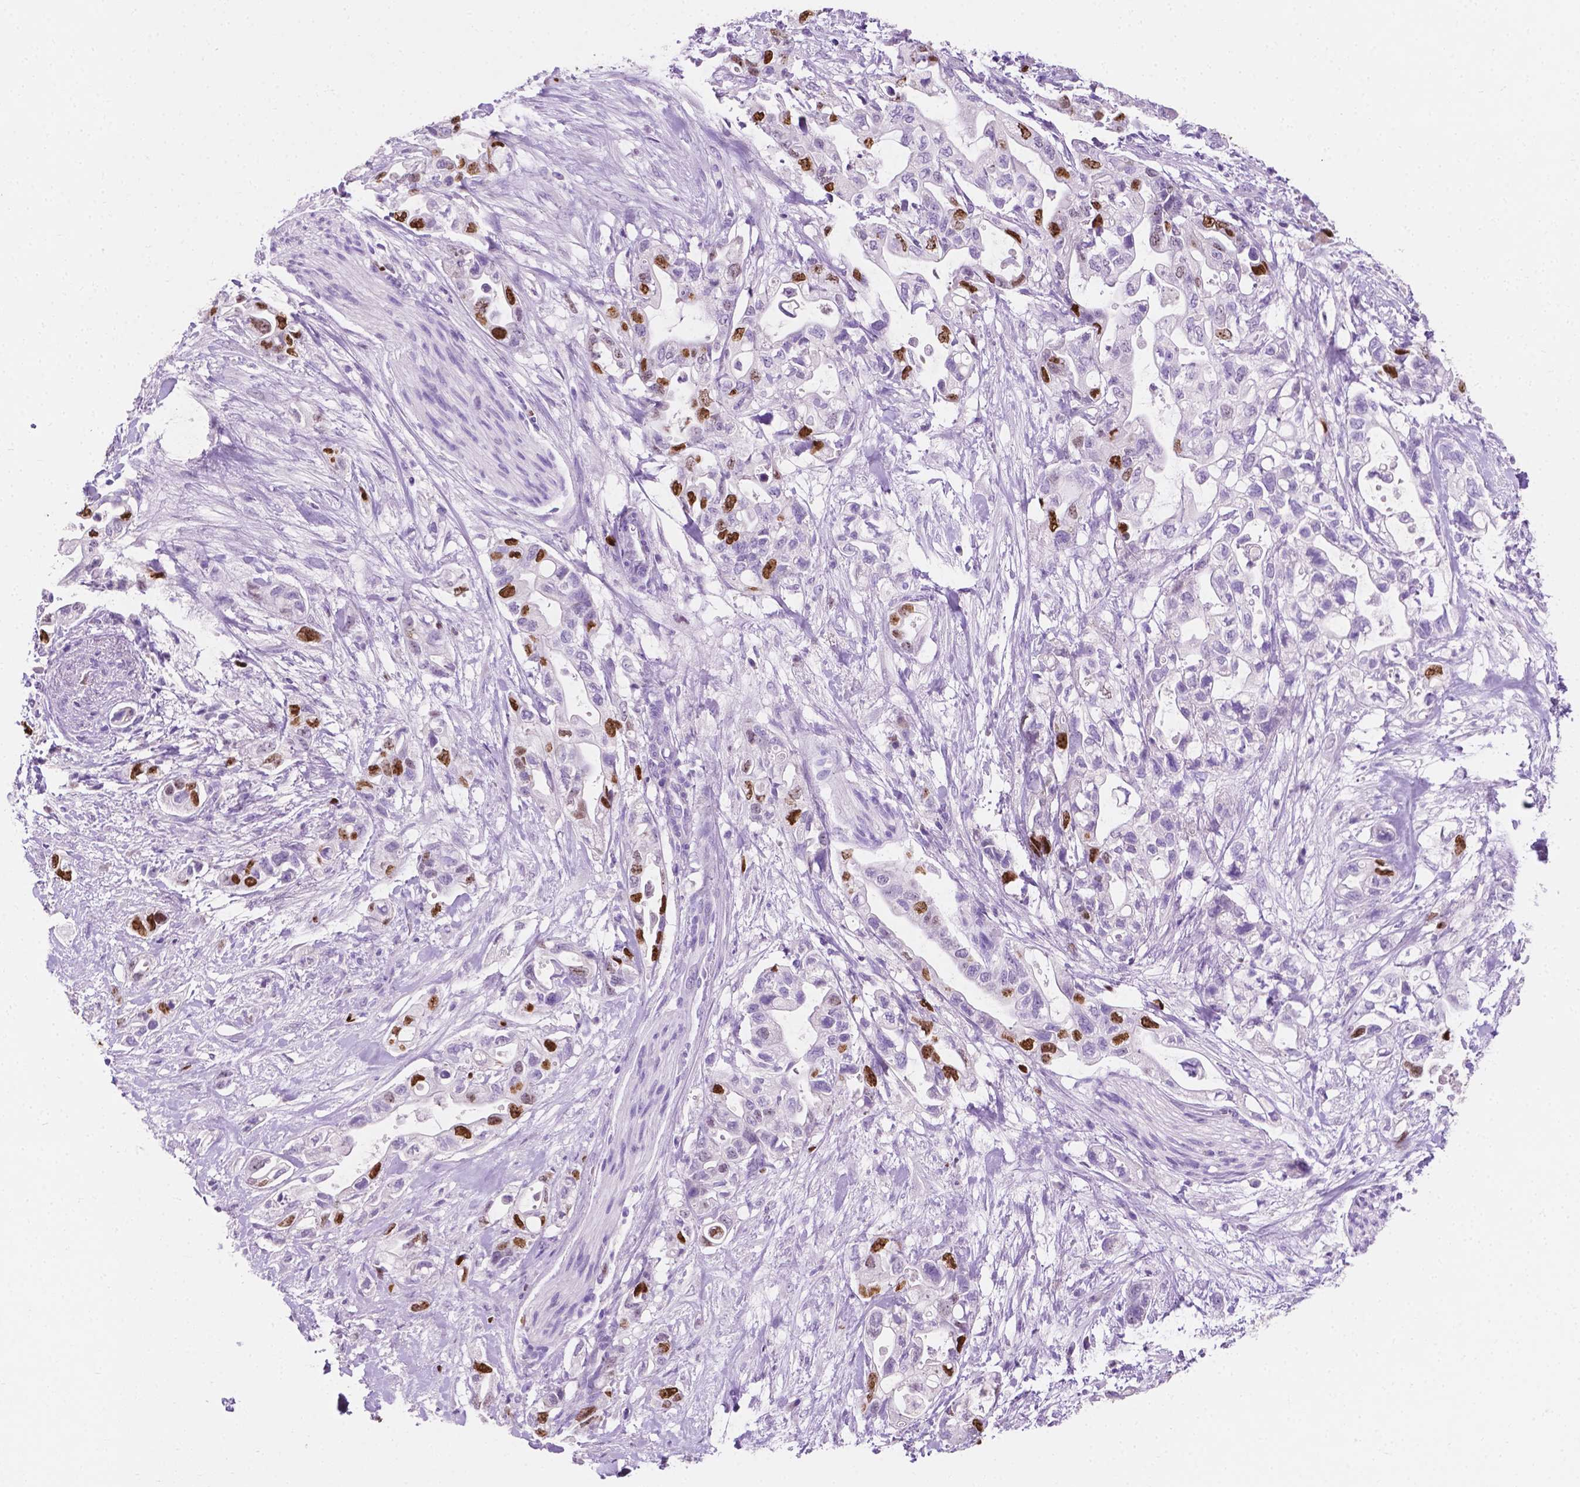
{"staining": {"intensity": "moderate", "quantity": "25%-75%", "location": "nuclear"}, "tissue": "pancreatic cancer", "cell_type": "Tumor cells", "image_type": "cancer", "snomed": [{"axis": "morphology", "description": "Adenocarcinoma, NOS"}, {"axis": "topography", "description": "Pancreas"}], "caption": "Approximately 25%-75% of tumor cells in adenocarcinoma (pancreatic) show moderate nuclear protein positivity as visualized by brown immunohistochemical staining.", "gene": "SIAH2", "patient": {"sex": "female", "age": 72}}